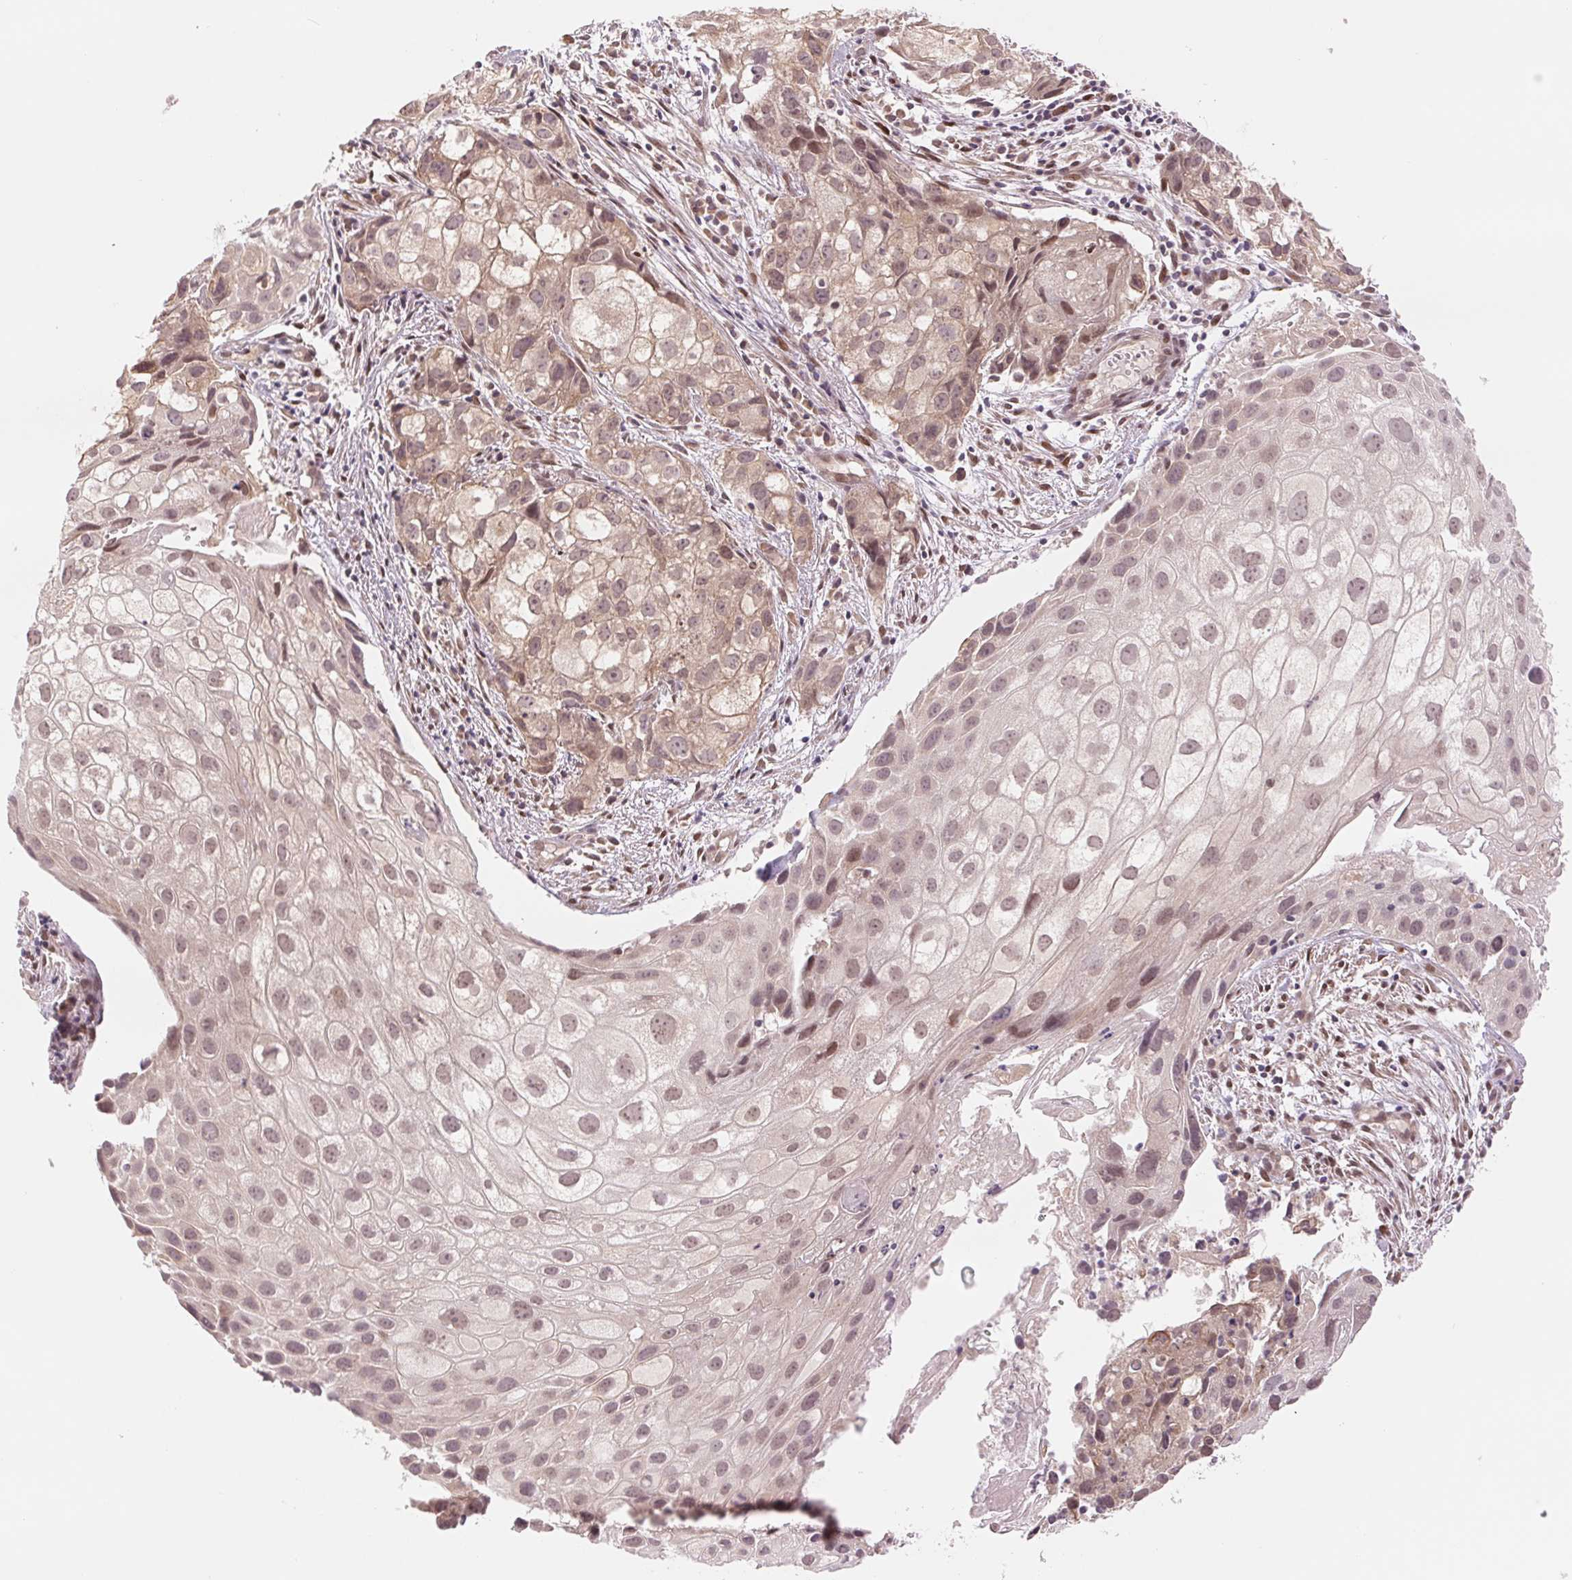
{"staining": {"intensity": "moderate", "quantity": ">75%", "location": "nuclear"}, "tissue": "cervical cancer", "cell_type": "Tumor cells", "image_type": "cancer", "snomed": [{"axis": "morphology", "description": "Squamous cell carcinoma, NOS"}, {"axis": "topography", "description": "Cervix"}], "caption": "Immunohistochemical staining of cervical cancer reveals moderate nuclear protein staining in about >75% of tumor cells.", "gene": "ERI3", "patient": {"sex": "female", "age": 53}}